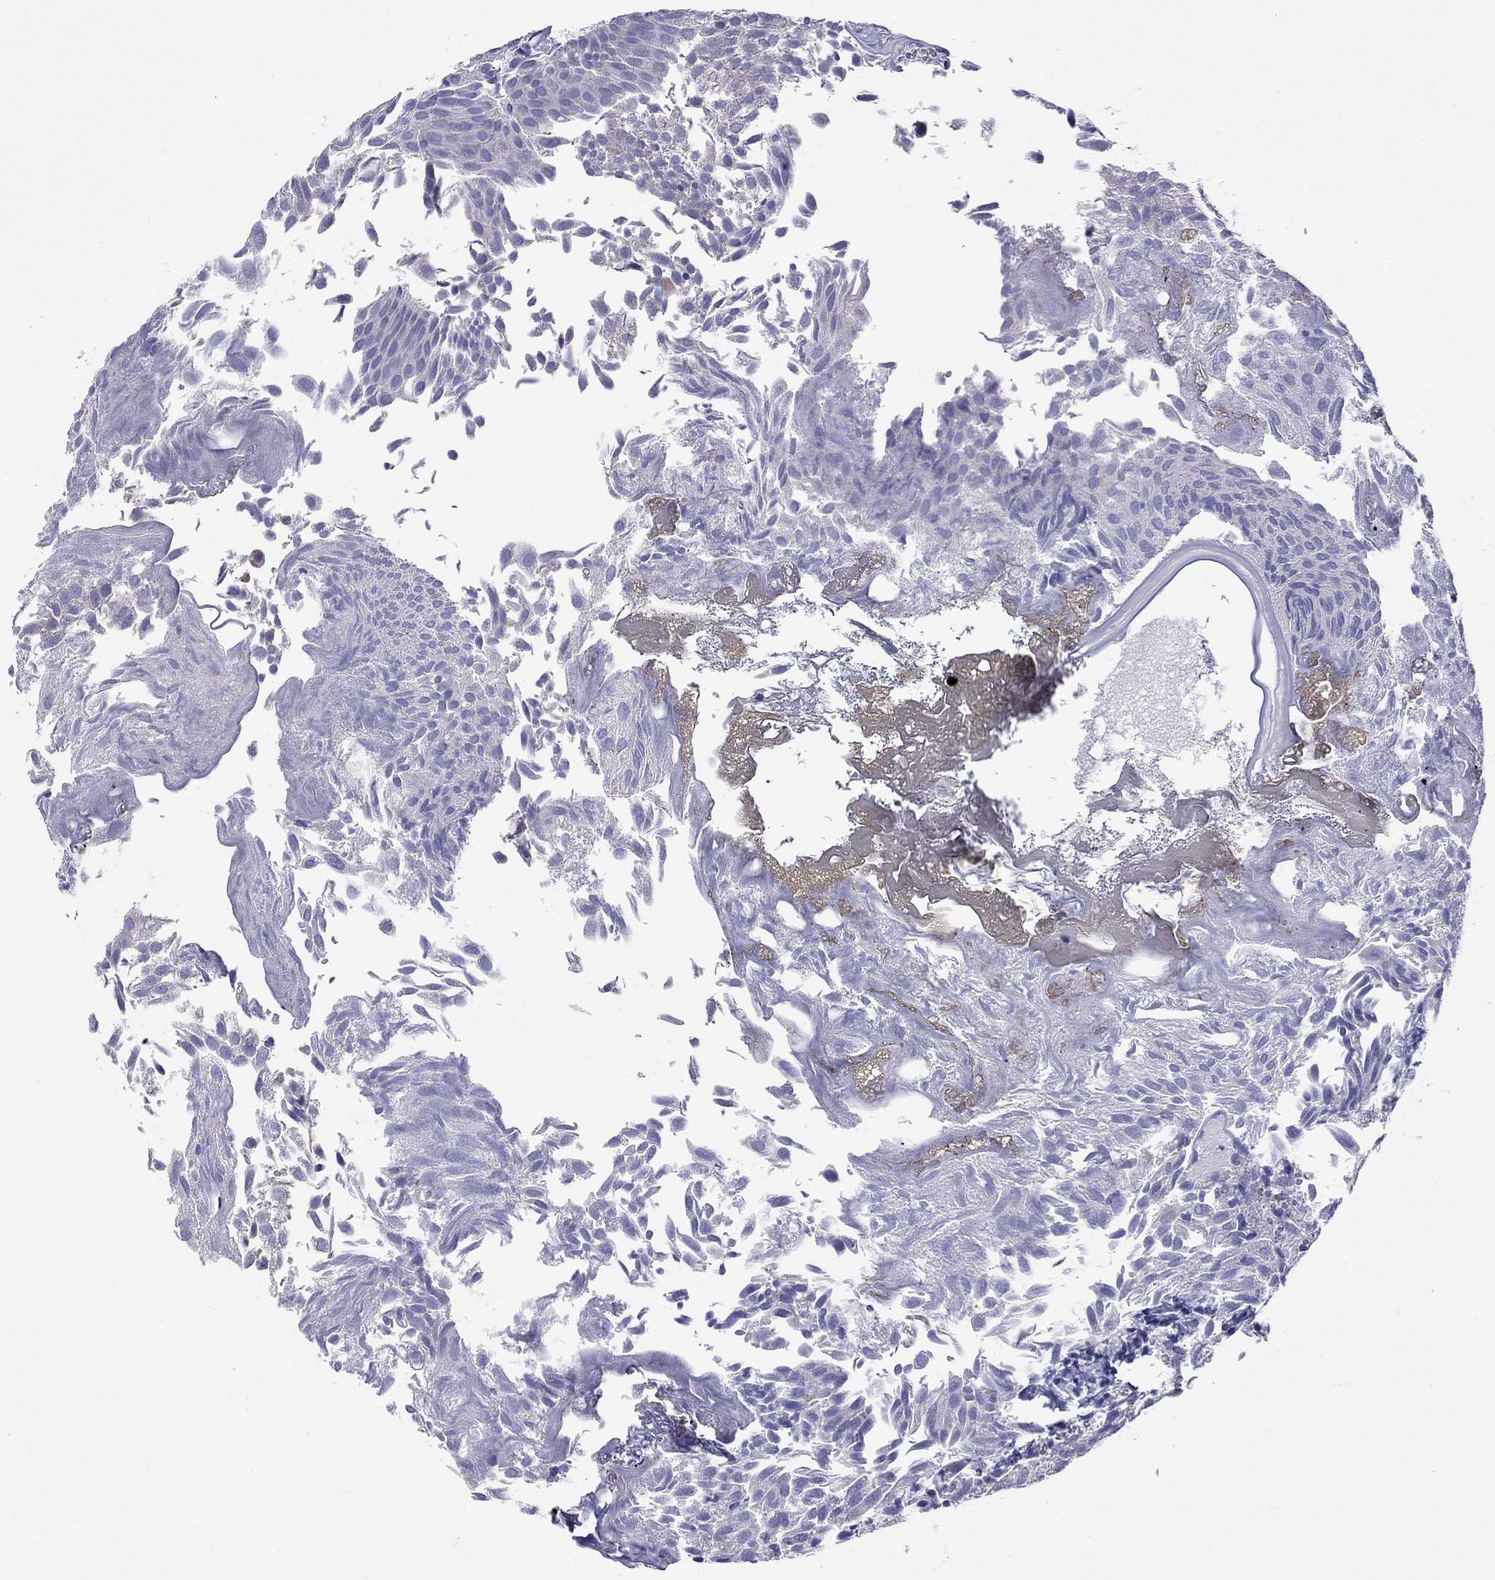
{"staining": {"intensity": "negative", "quantity": "none", "location": "none"}, "tissue": "urothelial cancer", "cell_type": "Tumor cells", "image_type": "cancer", "snomed": [{"axis": "morphology", "description": "Urothelial carcinoma, Low grade"}, {"axis": "topography", "description": "Urinary bladder"}], "caption": "High power microscopy histopathology image of an immunohistochemistry micrograph of urothelial cancer, revealing no significant staining in tumor cells. (Stains: DAB IHC with hematoxylin counter stain, Microscopy: brightfield microscopy at high magnification).", "gene": "COL9A1", "patient": {"sex": "male", "age": 52}}